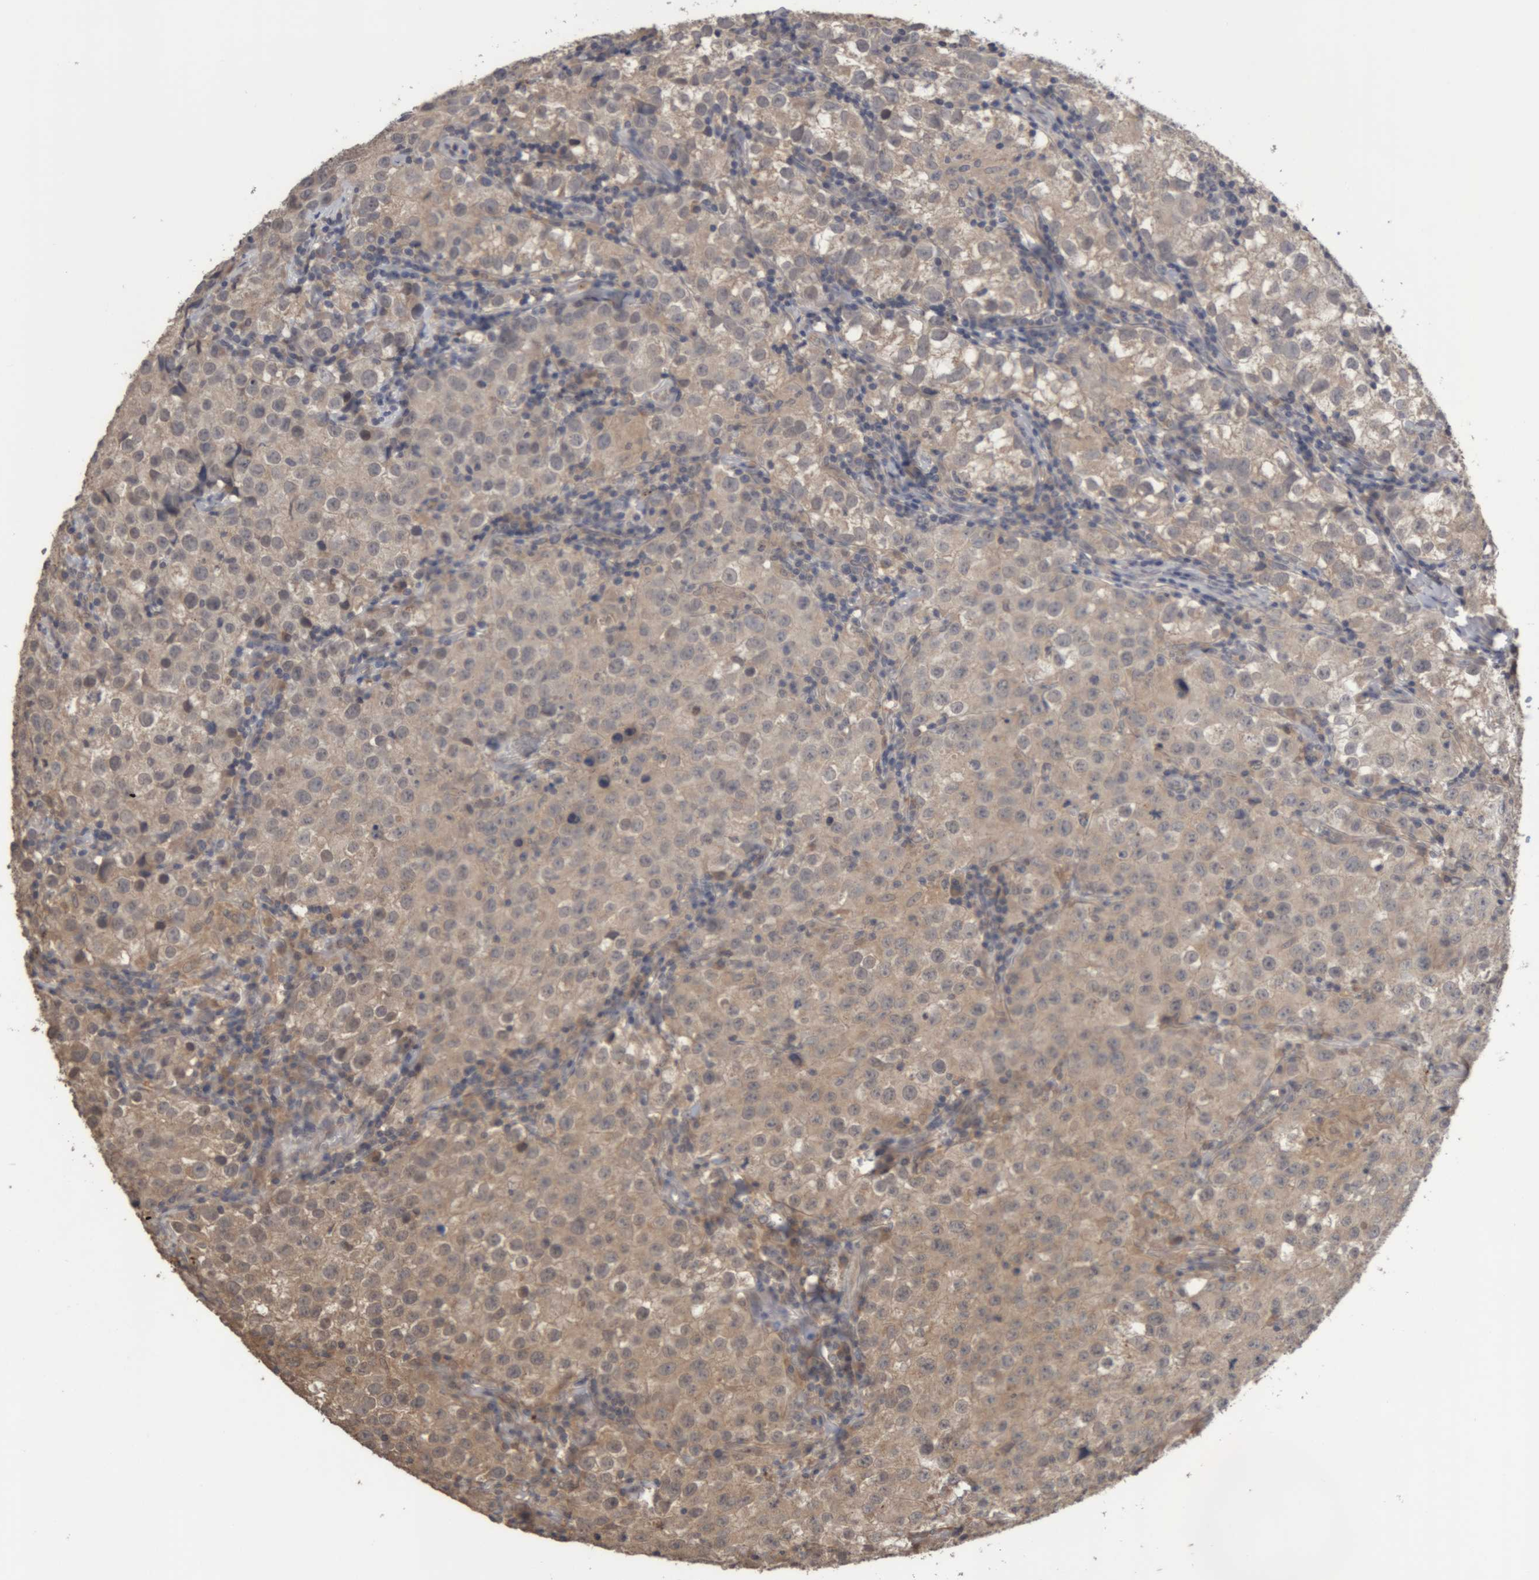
{"staining": {"intensity": "weak", "quantity": "25%-75%", "location": "cytoplasmic/membranous"}, "tissue": "testis cancer", "cell_type": "Tumor cells", "image_type": "cancer", "snomed": [{"axis": "morphology", "description": "Seminoma, NOS"}, {"axis": "morphology", "description": "Carcinoma, Embryonal, NOS"}, {"axis": "topography", "description": "Testis"}], "caption": "IHC (DAB (3,3'-diaminobenzidine)) staining of human testis cancer (embryonal carcinoma) reveals weak cytoplasmic/membranous protein expression in approximately 25%-75% of tumor cells.", "gene": "TMED7", "patient": {"sex": "male", "age": 43}}